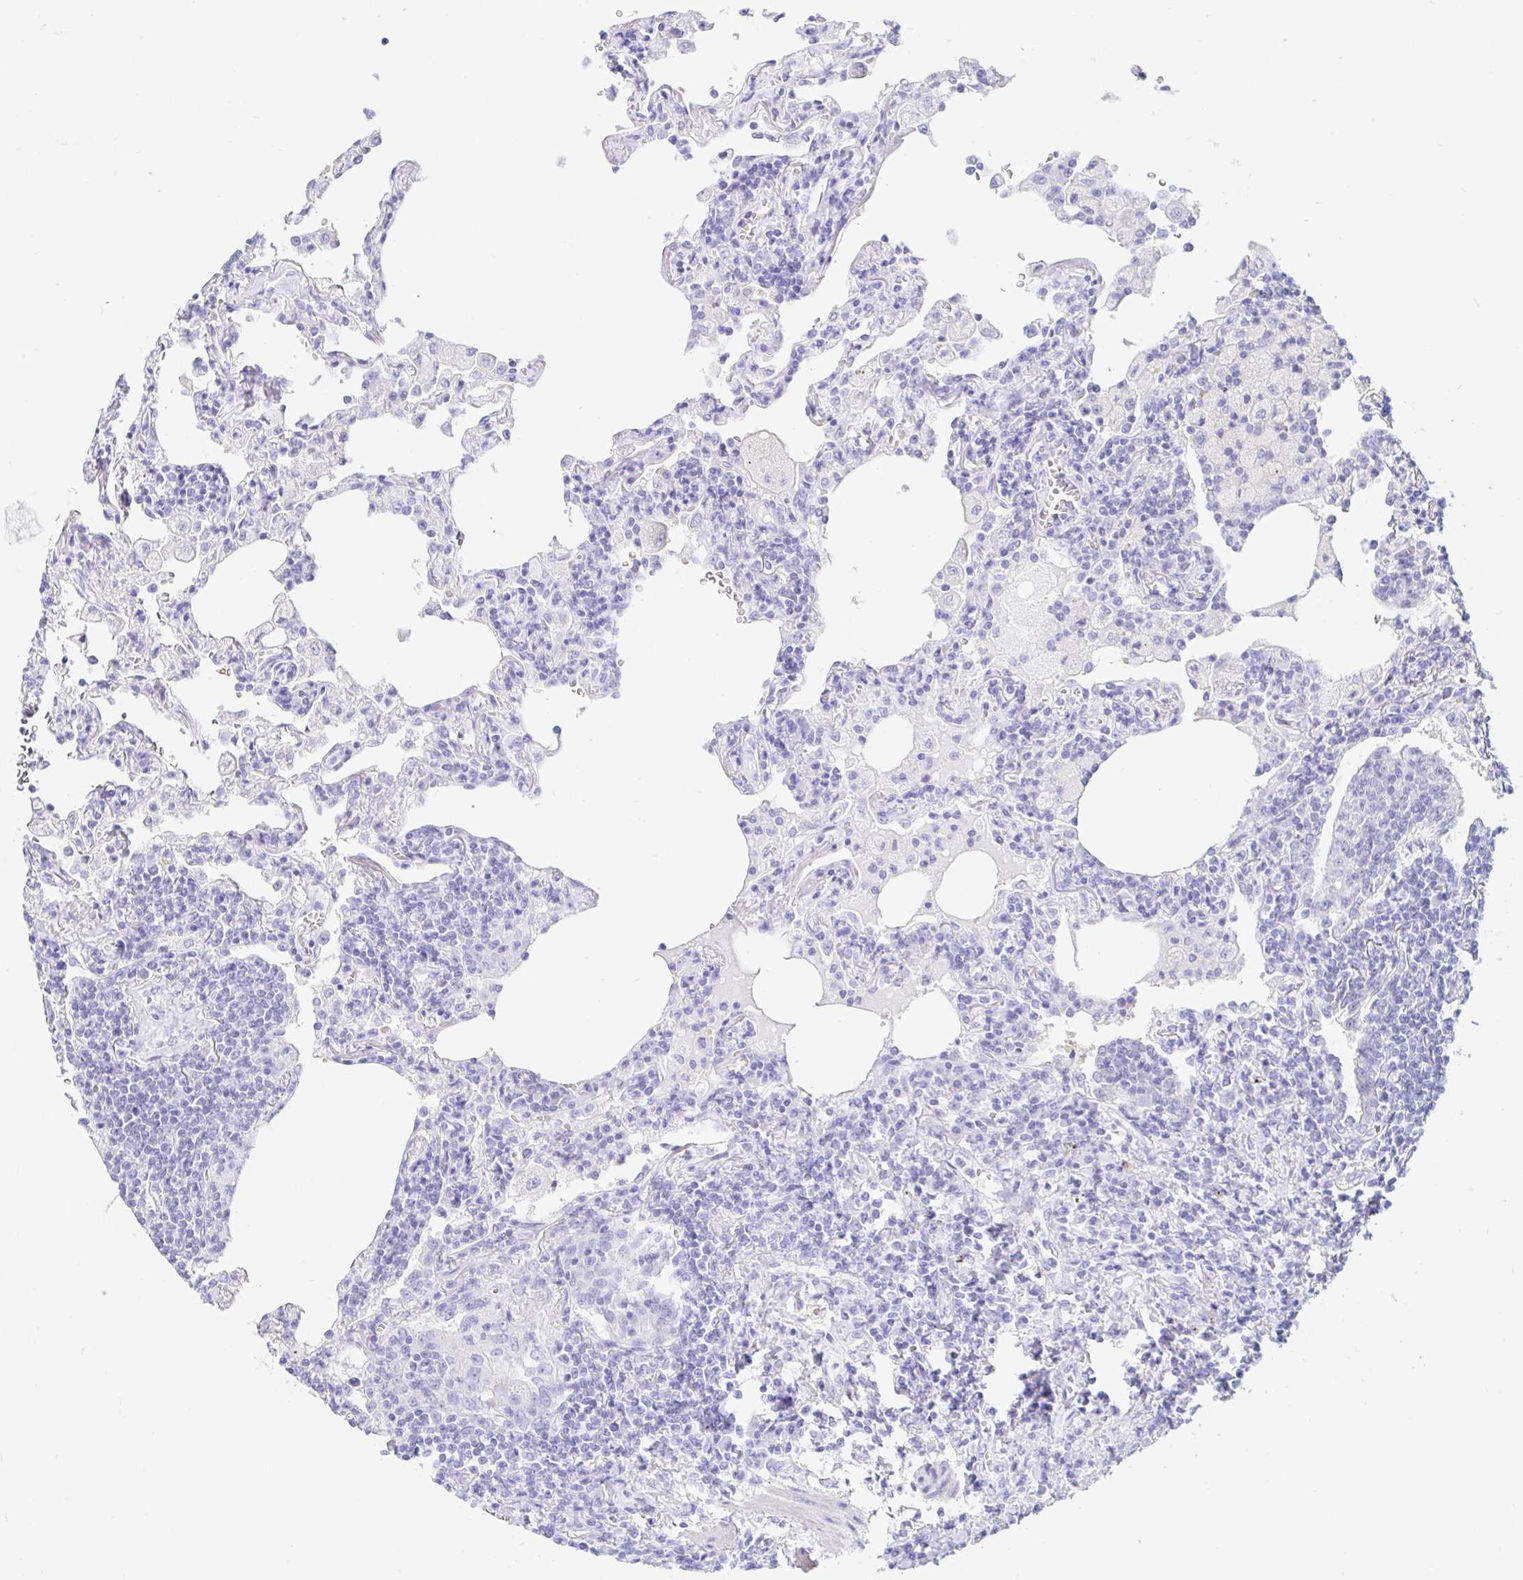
{"staining": {"intensity": "negative", "quantity": "none", "location": "none"}, "tissue": "lymphoma", "cell_type": "Tumor cells", "image_type": "cancer", "snomed": [{"axis": "morphology", "description": "Malignant lymphoma, non-Hodgkin's type, Low grade"}, {"axis": "topography", "description": "Lung"}], "caption": "Lymphoma was stained to show a protein in brown. There is no significant staining in tumor cells.", "gene": "PPP1R1B", "patient": {"sex": "female", "age": 71}}